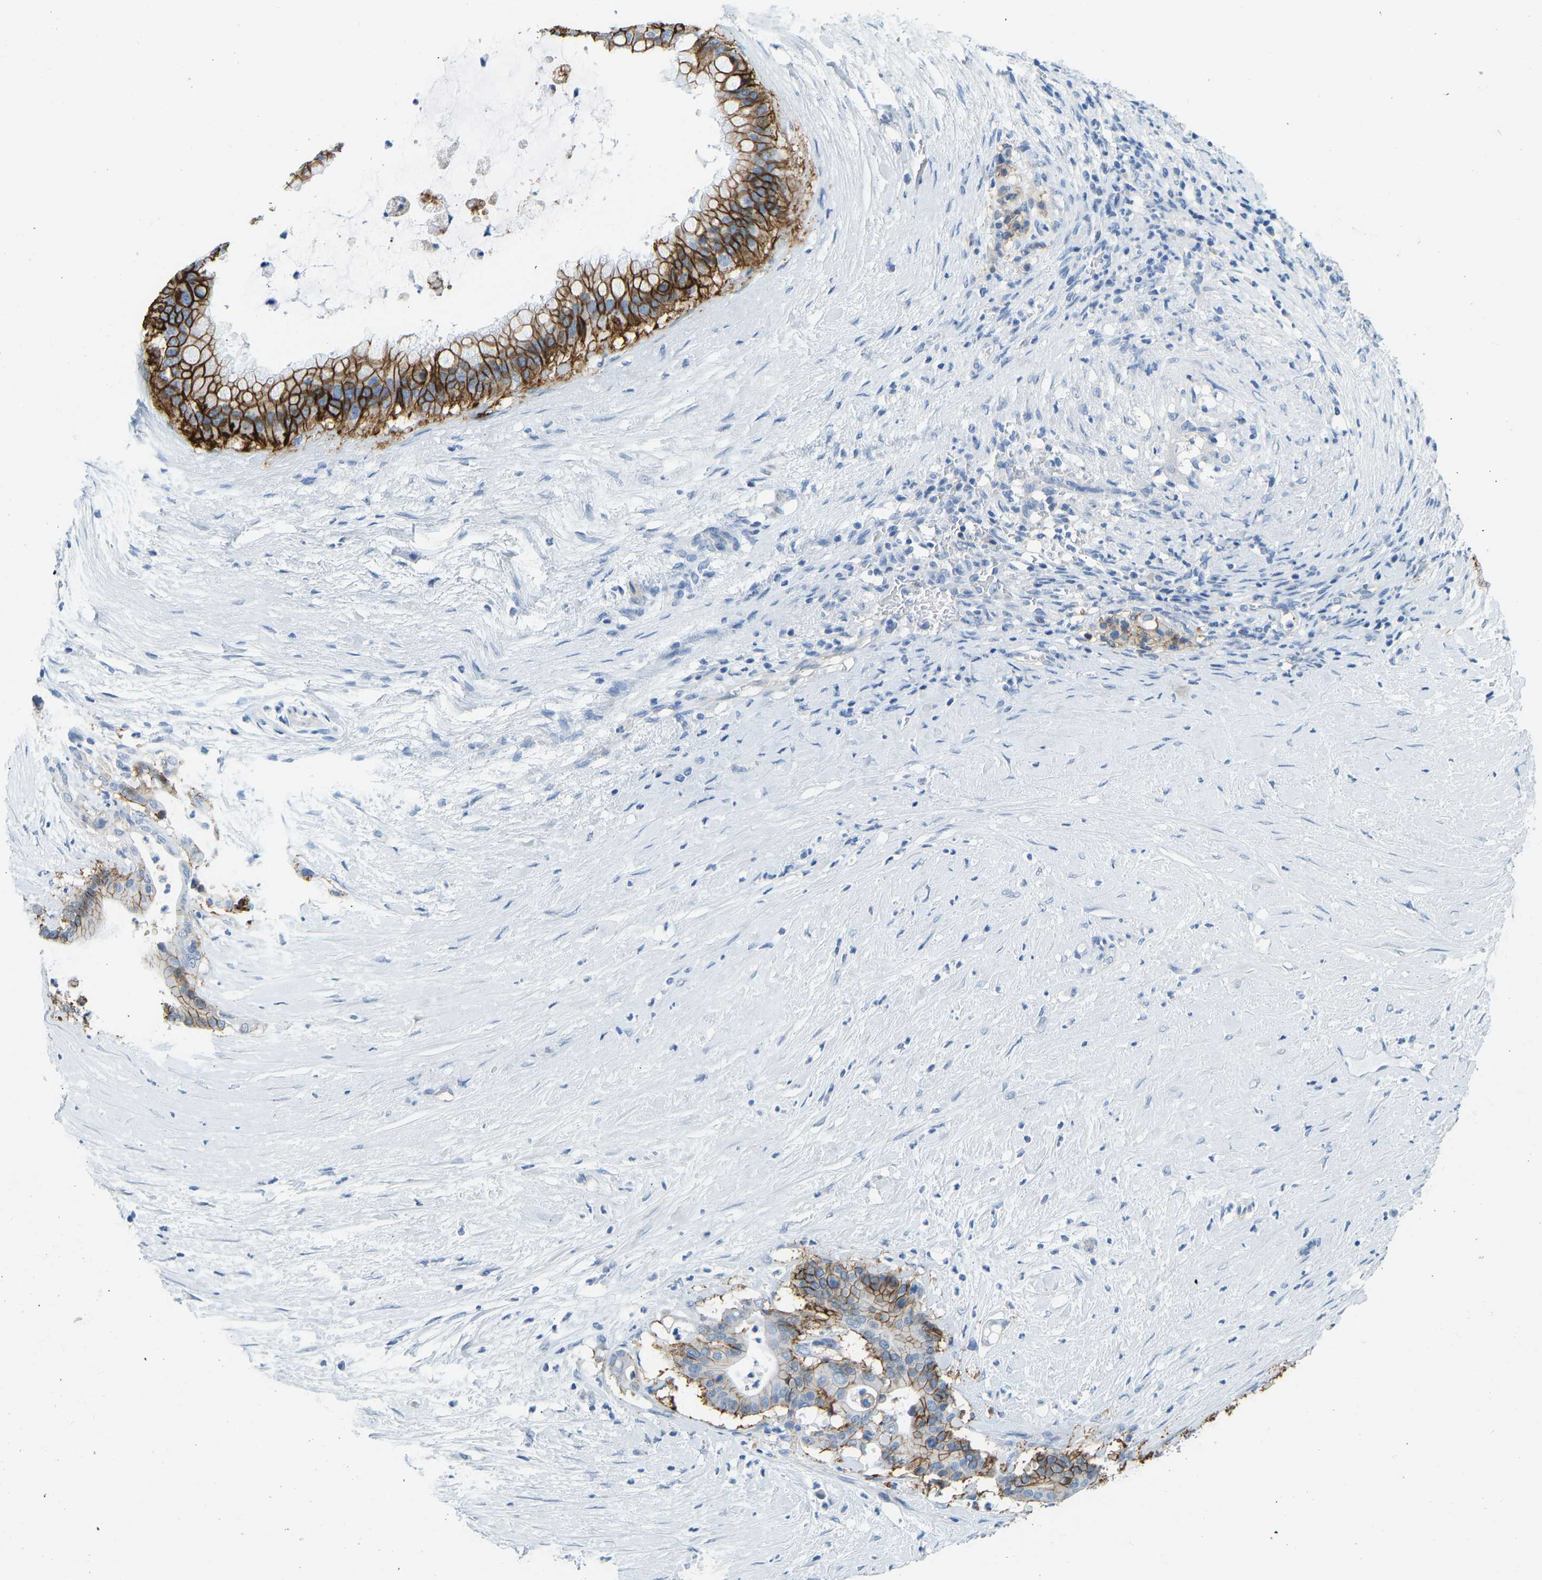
{"staining": {"intensity": "strong", "quantity": ">75%", "location": "cytoplasmic/membranous"}, "tissue": "pancreatic cancer", "cell_type": "Tumor cells", "image_type": "cancer", "snomed": [{"axis": "morphology", "description": "Adenocarcinoma, NOS"}, {"axis": "topography", "description": "Pancreas"}], "caption": "A high amount of strong cytoplasmic/membranous positivity is present in approximately >75% of tumor cells in pancreatic cancer tissue.", "gene": "ATP1A1", "patient": {"sex": "male", "age": 41}}